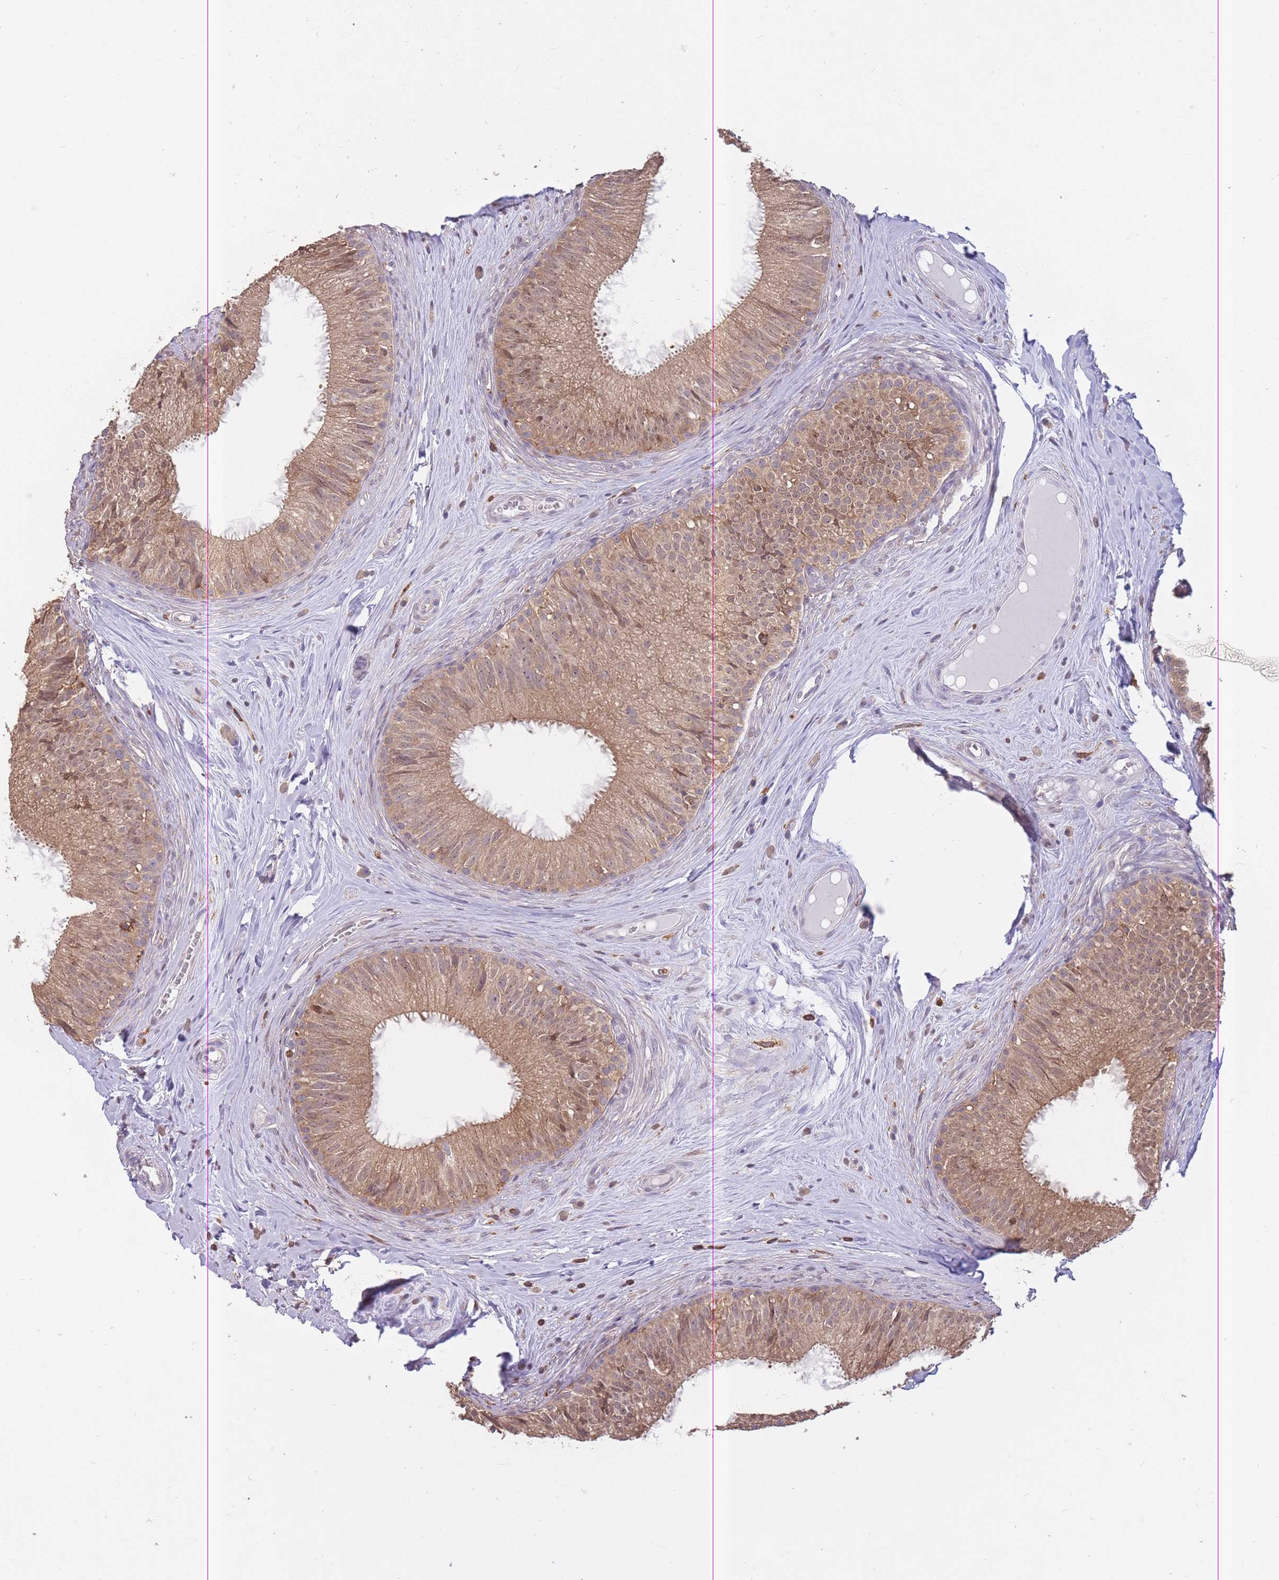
{"staining": {"intensity": "moderate", "quantity": ">75%", "location": "cytoplasmic/membranous,nuclear"}, "tissue": "epididymis", "cell_type": "Glandular cells", "image_type": "normal", "snomed": [{"axis": "morphology", "description": "Normal tissue, NOS"}, {"axis": "topography", "description": "Epididymis"}], "caption": "Immunohistochemistry histopathology image of normal epididymis stained for a protein (brown), which exhibits medium levels of moderate cytoplasmic/membranous,nuclear staining in approximately >75% of glandular cells.", "gene": "GMIP", "patient": {"sex": "male", "age": 34}}